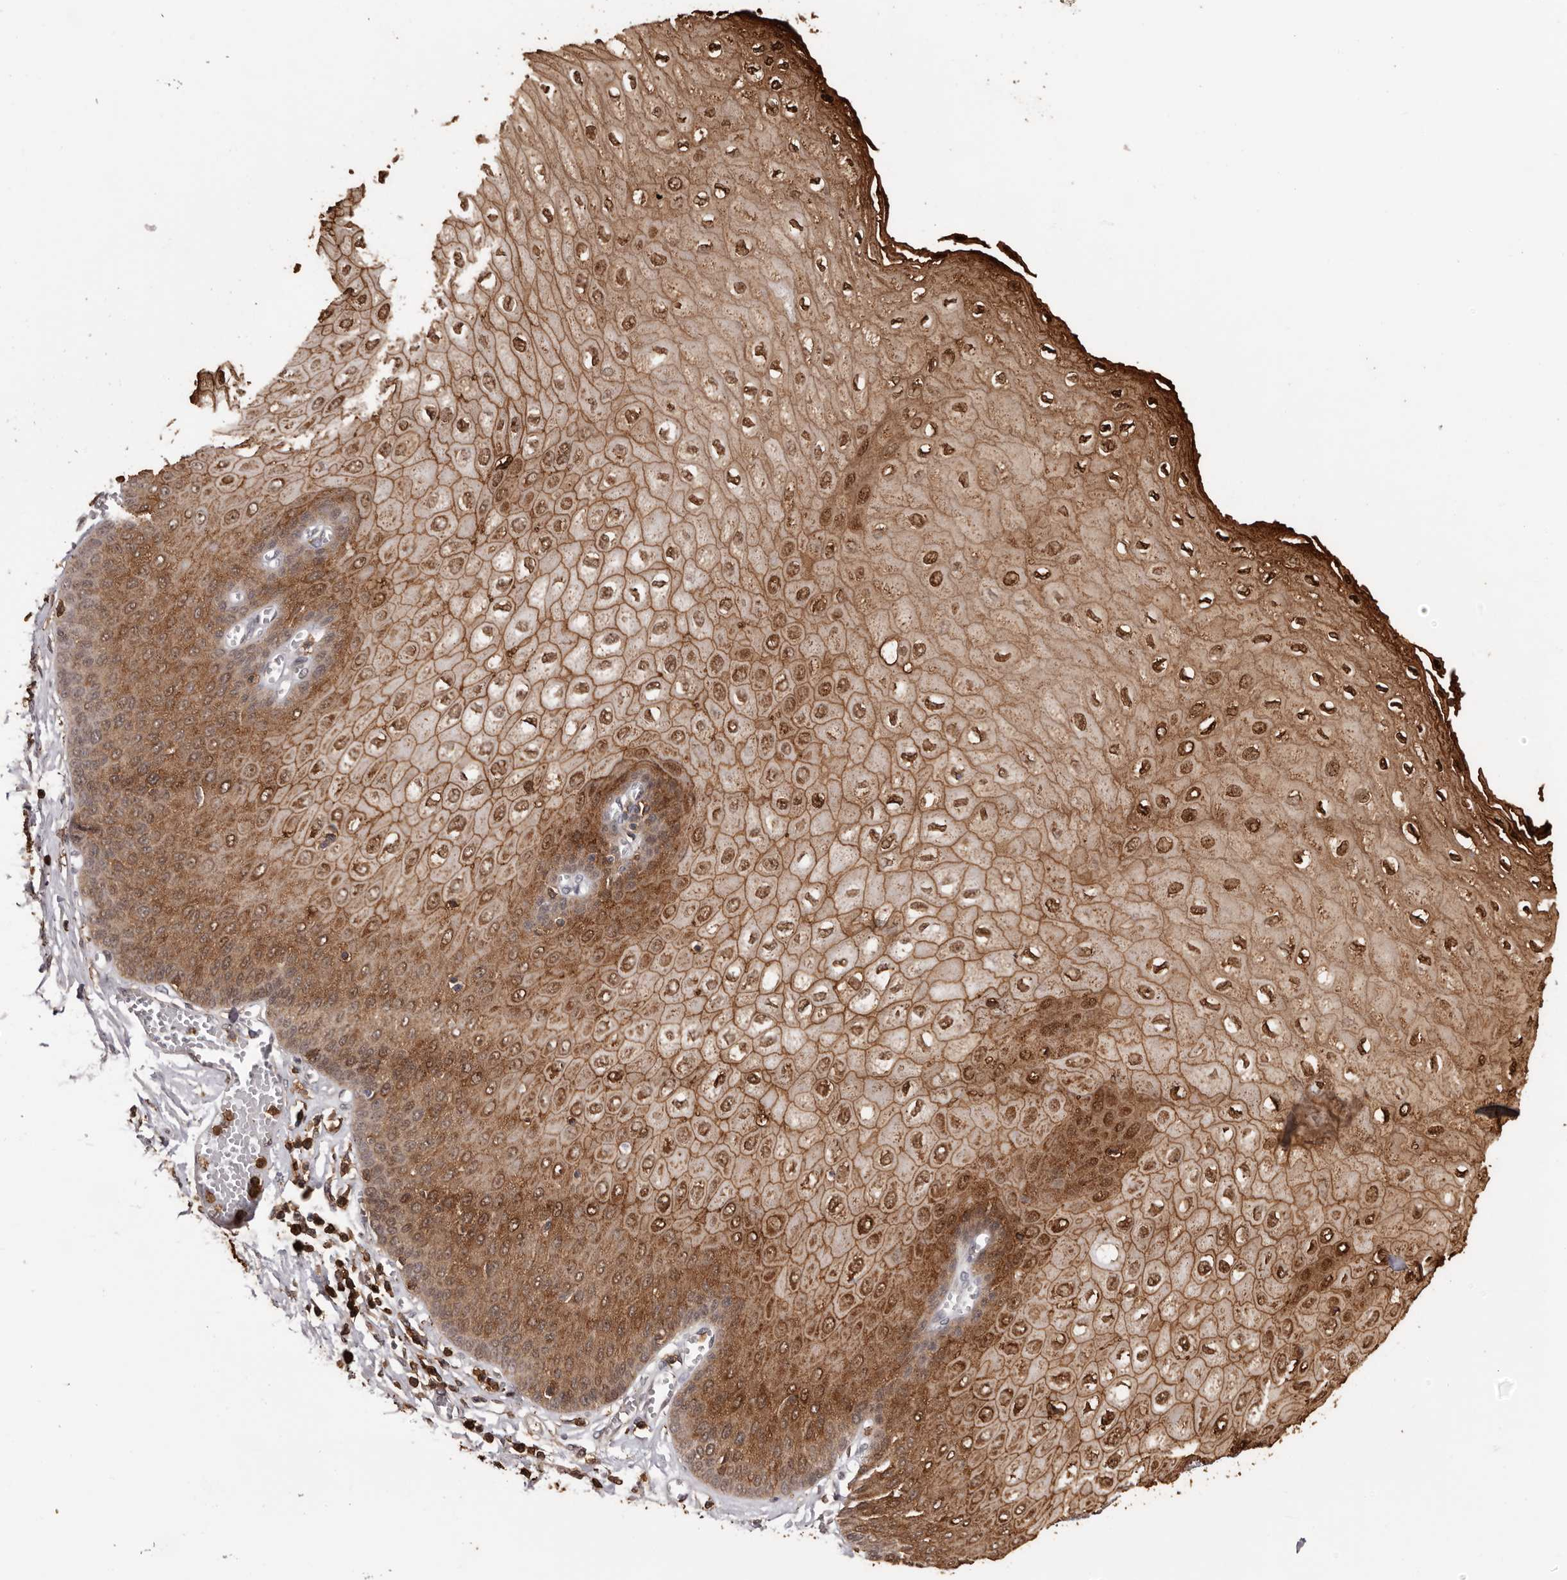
{"staining": {"intensity": "strong", "quantity": ">75%", "location": "cytoplasmic/membranous,nuclear"}, "tissue": "esophagus", "cell_type": "Squamous epithelial cells", "image_type": "normal", "snomed": [{"axis": "morphology", "description": "Normal tissue, NOS"}, {"axis": "topography", "description": "Esophagus"}], "caption": "Immunohistochemistry of normal esophagus reveals high levels of strong cytoplasmic/membranous,nuclear positivity in about >75% of squamous epithelial cells. (DAB (3,3'-diaminobenzidine) = brown stain, brightfield microscopy at high magnification).", "gene": "PRR12", "patient": {"sex": "male", "age": 60}}